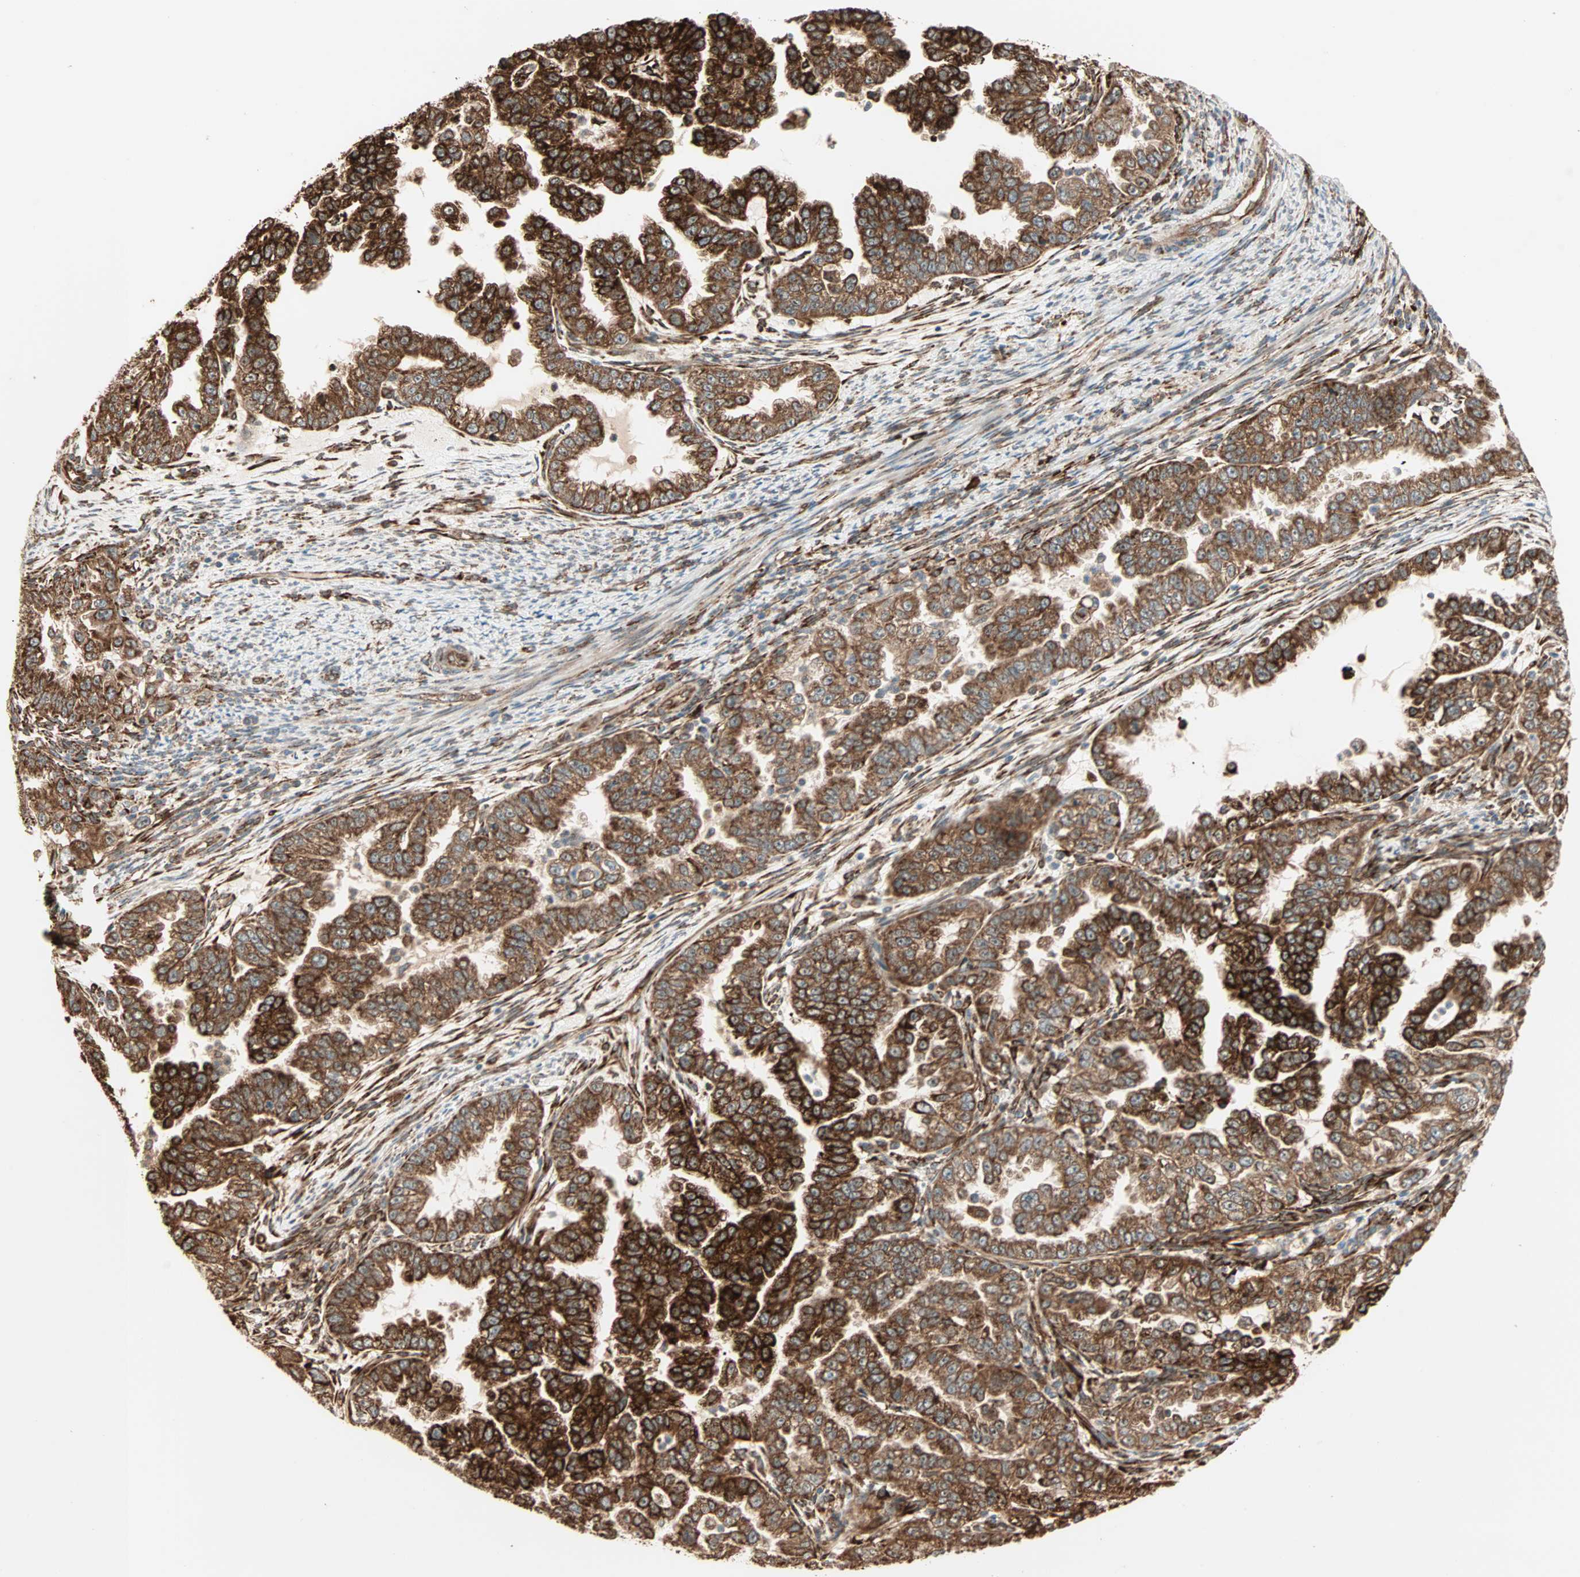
{"staining": {"intensity": "strong", "quantity": ">75%", "location": "cytoplasmic/membranous"}, "tissue": "endometrial cancer", "cell_type": "Tumor cells", "image_type": "cancer", "snomed": [{"axis": "morphology", "description": "Adenocarcinoma, NOS"}, {"axis": "topography", "description": "Endometrium"}], "caption": "Human adenocarcinoma (endometrial) stained for a protein (brown) shows strong cytoplasmic/membranous positive positivity in approximately >75% of tumor cells.", "gene": "P4HA1", "patient": {"sex": "female", "age": 85}}